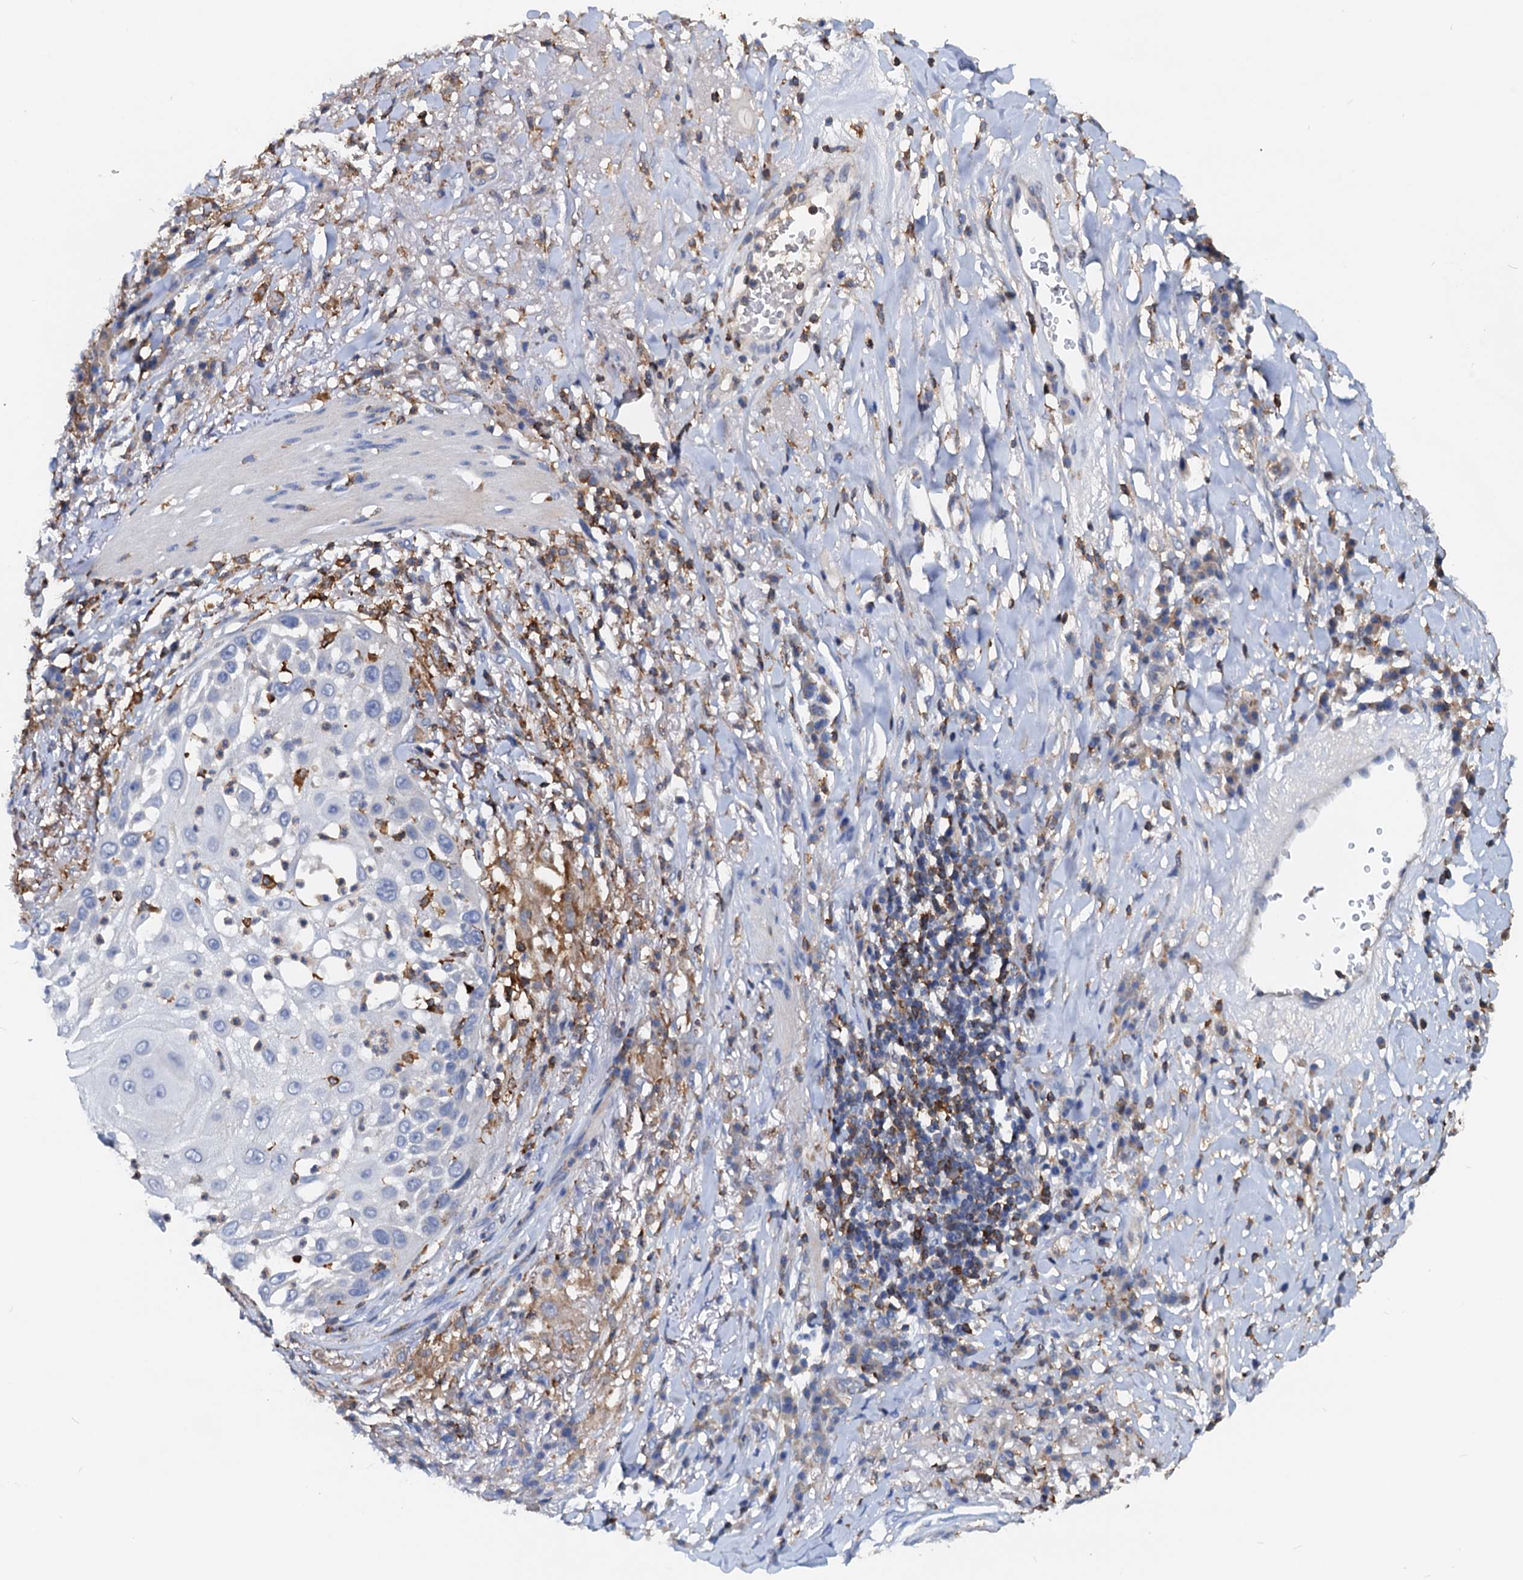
{"staining": {"intensity": "negative", "quantity": "none", "location": "none"}, "tissue": "skin cancer", "cell_type": "Tumor cells", "image_type": "cancer", "snomed": [{"axis": "morphology", "description": "Squamous cell carcinoma, NOS"}, {"axis": "topography", "description": "Skin"}], "caption": "A photomicrograph of squamous cell carcinoma (skin) stained for a protein exhibits no brown staining in tumor cells.", "gene": "LCP2", "patient": {"sex": "female", "age": 44}}